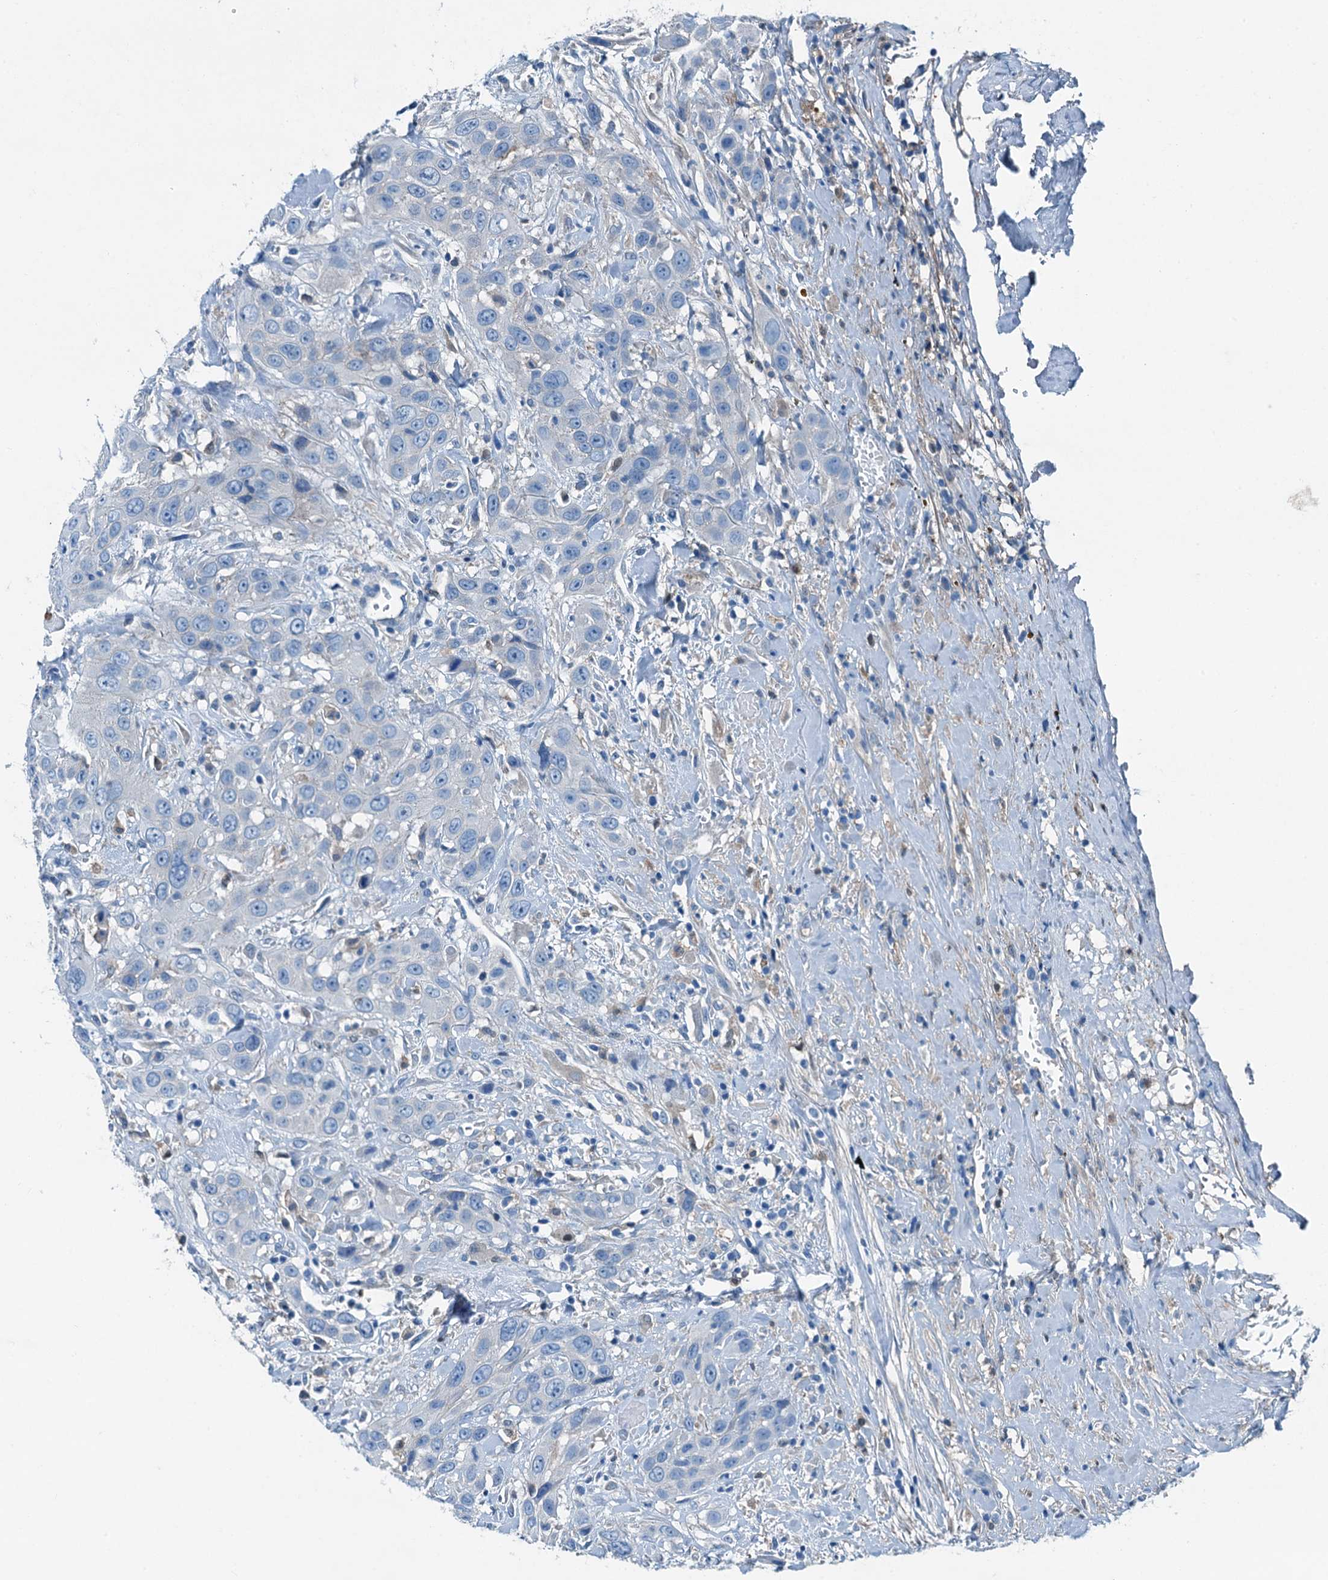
{"staining": {"intensity": "negative", "quantity": "none", "location": "none"}, "tissue": "head and neck cancer", "cell_type": "Tumor cells", "image_type": "cancer", "snomed": [{"axis": "morphology", "description": "Squamous cell carcinoma, NOS"}, {"axis": "topography", "description": "Head-Neck"}], "caption": "IHC of human squamous cell carcinoma (head and neck) exhibits no positivity in tumor cells.", "gene": "RAB3IL1", "patient": {"sex": "male", "age": 81}}